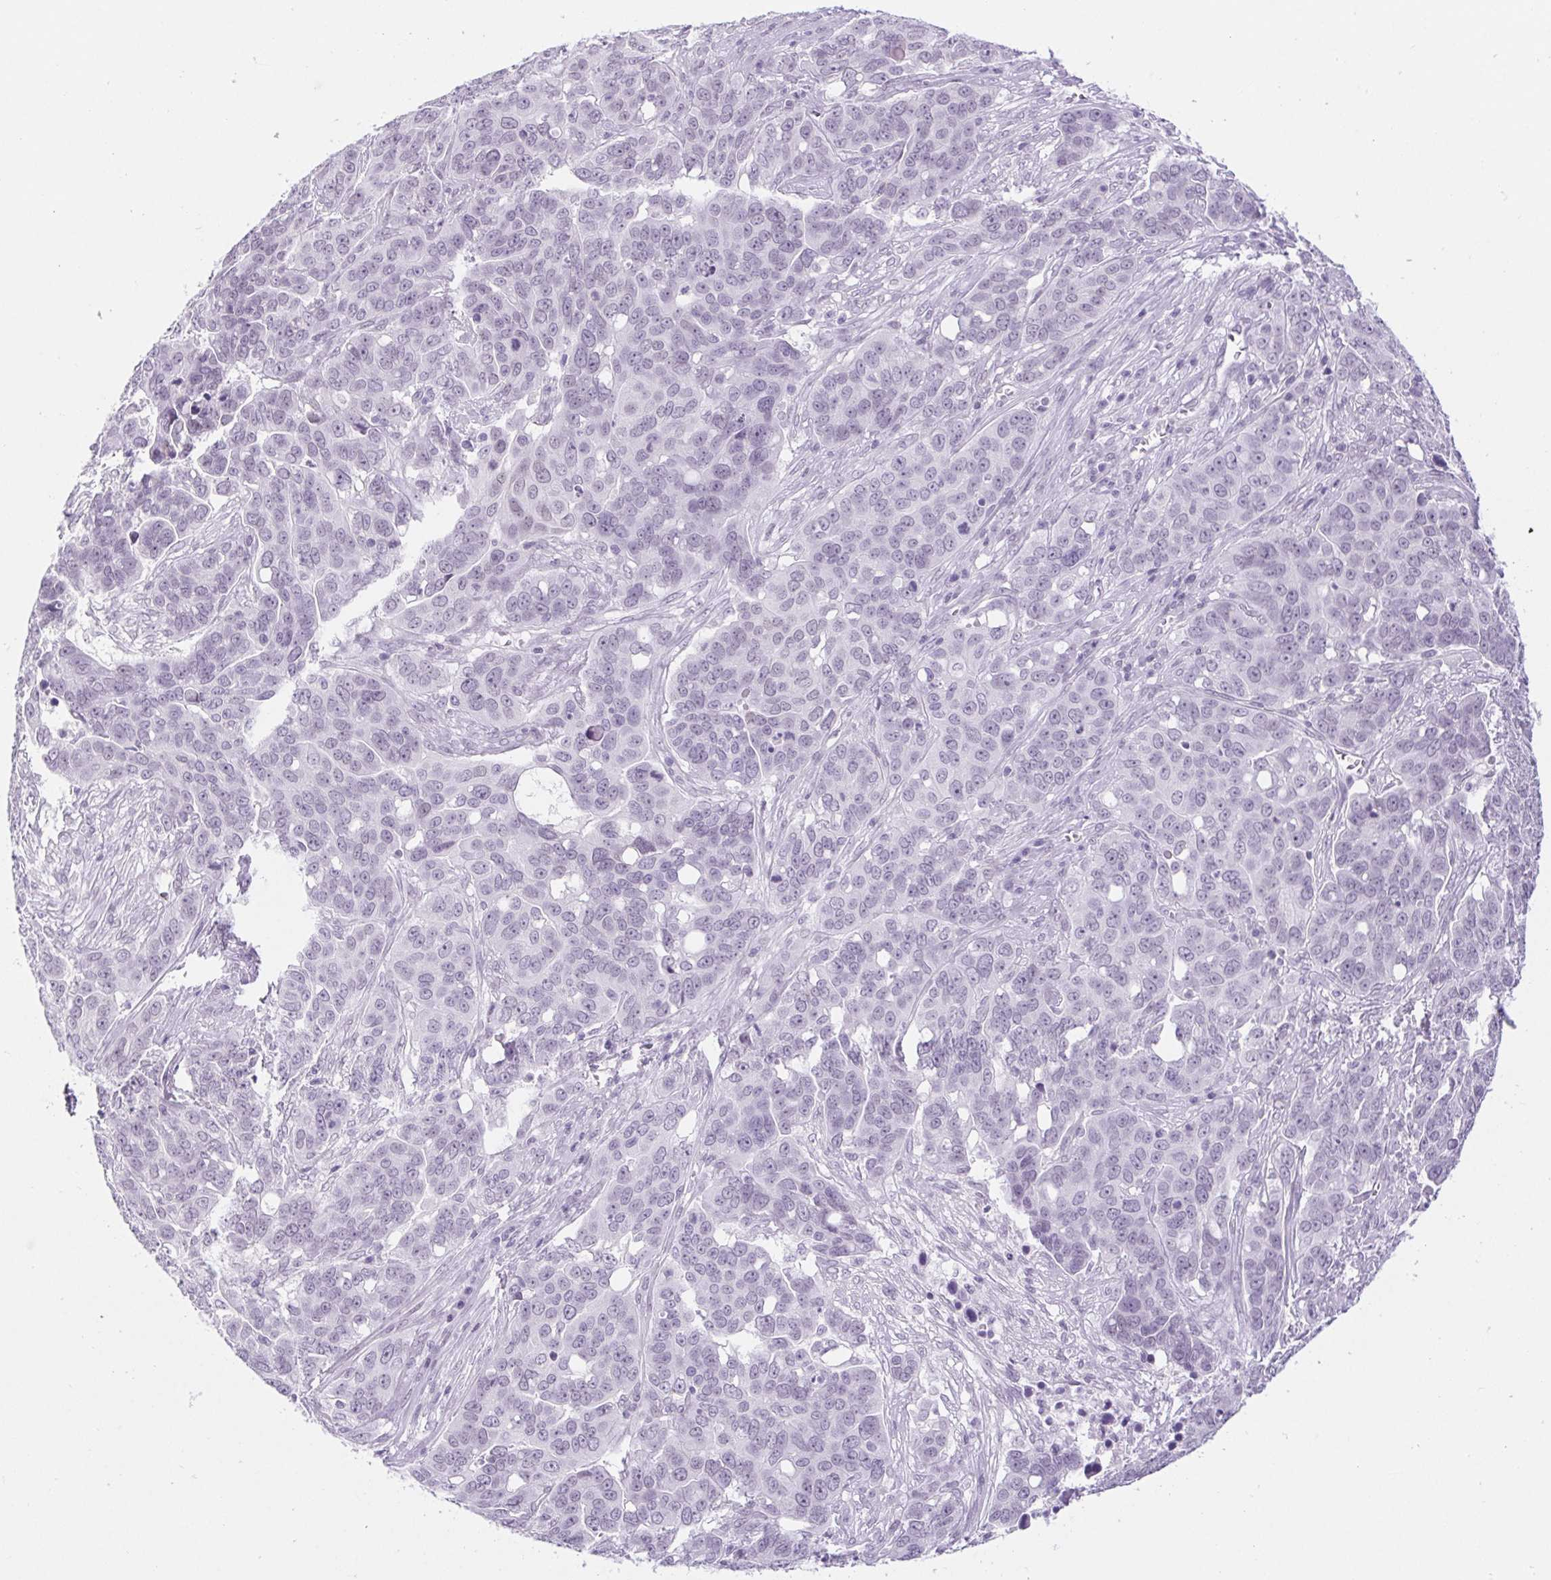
{"staining": {"intensity": "negative", "quantity": "none", "location": "none"}, "tissue": "ovarian cancer", "cell_type": "Tumor cells", "image_type": "cancer", "snomed": [{"axis": "morphology", "description": "Carcinoma, endometroid"}, {"axis": "topography", "description": "Ovary"}], "caption": "Immunohistochemistry of ovarian cancer shows no expression in tumor cells.", "gene": "BCAS1", "patient": {"sex": "female", "age": 78}}